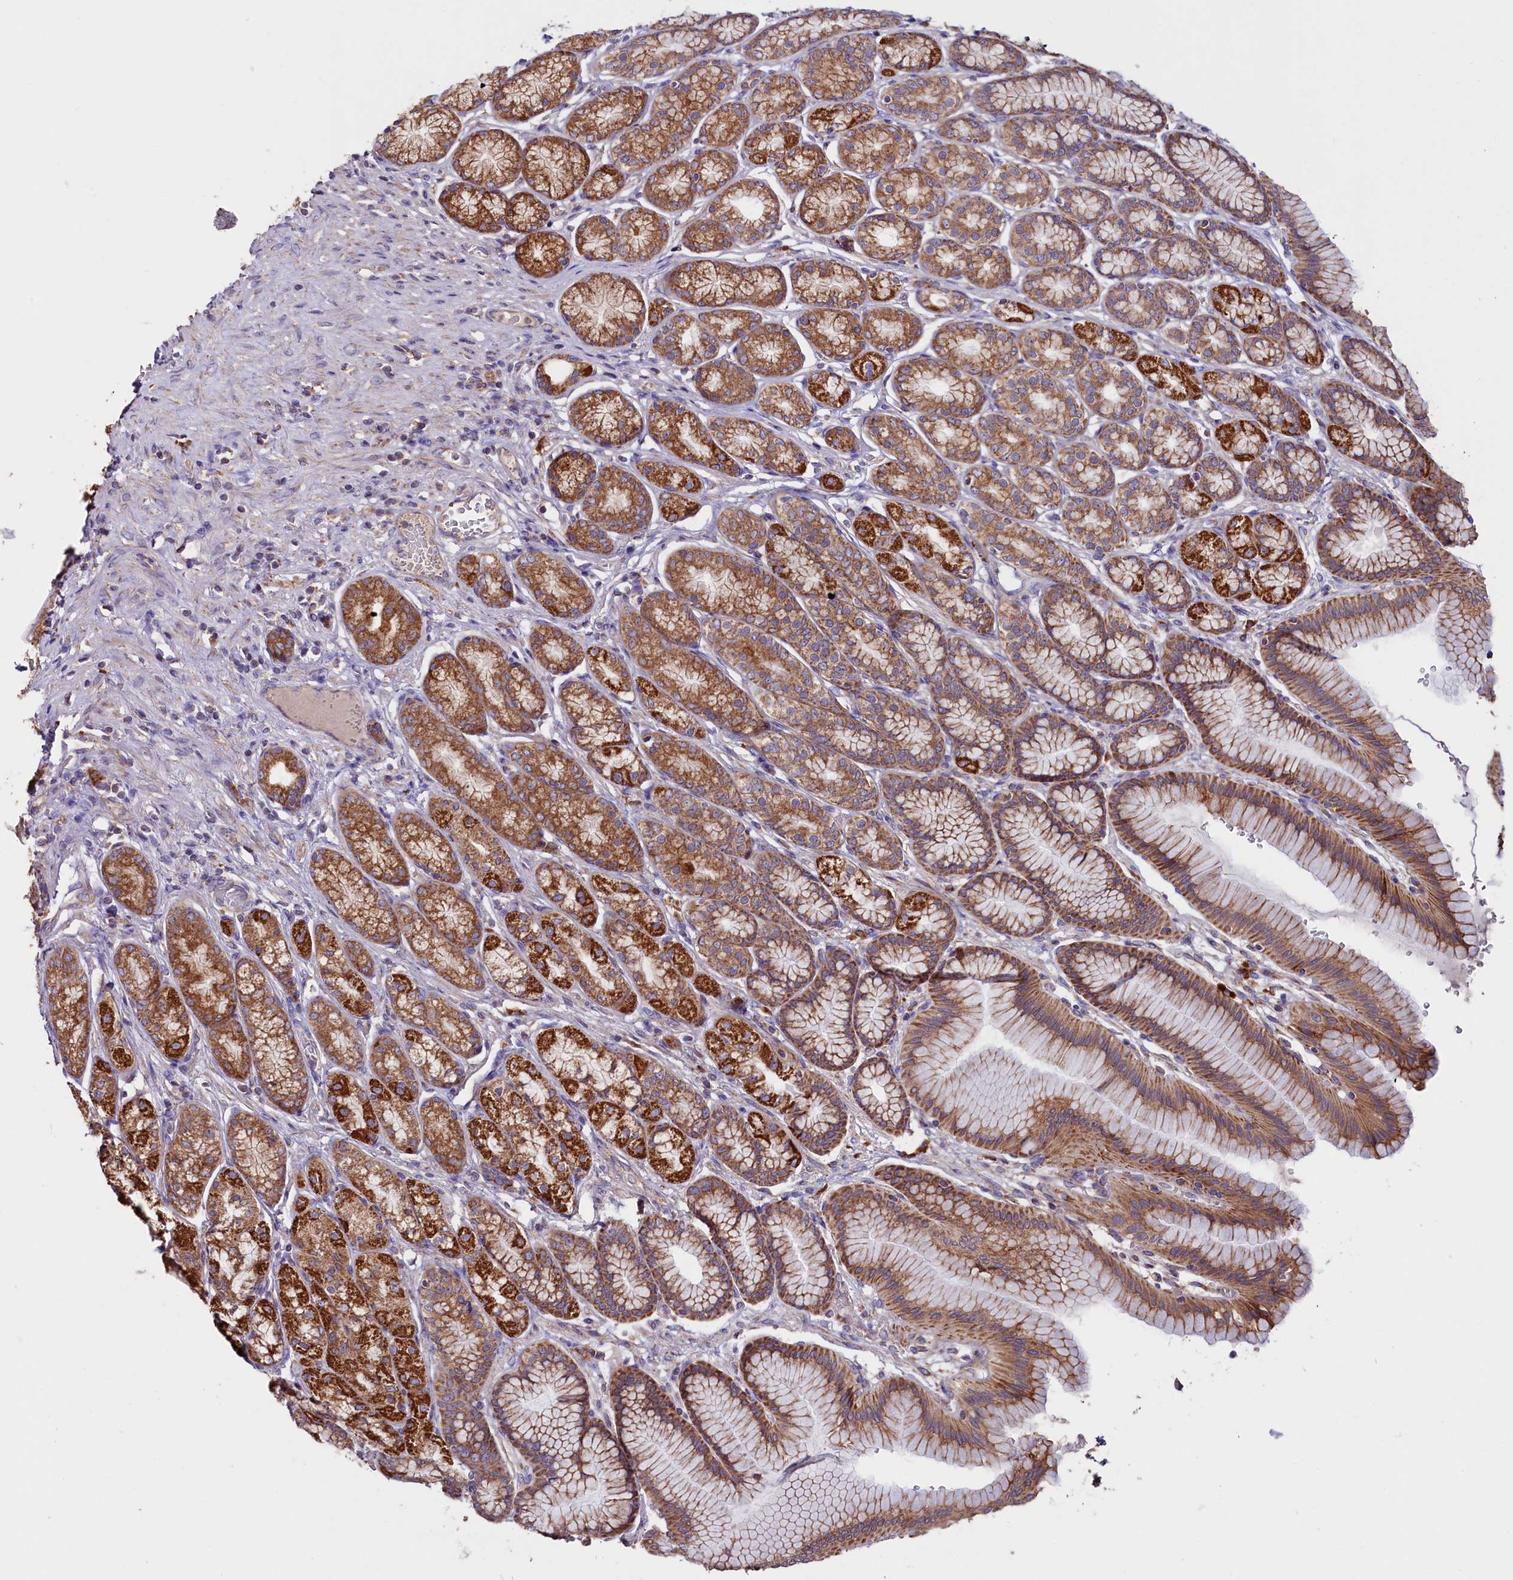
{"staining": {"intensity": "strong", "quantity": ">75%", "location": "cytoplasmic/membranous"}, "tissue": "stomach", "cell_type": "Glandular cells", "image_type": "normal", "snomed": [{"axis": "morphology", "description": "Normal tissue, NOS"}, {"axis": "morphology", "description": "Adenocarcinoma, NOS"}, {"axis": "morphology", "description": "Adenocarcinoma, High grade"}, {"axis": "topography", "description": "Stomach, upper"}, {"axis": "topography", "description": "Stomach"}], "caption": "Glandular cells exhibit strong cytoplasmic/membranous expression in approximately >75% of cells in benign stomach.", "gene": "ZSWIM1", "patient": {"sex": "female", "age": 65}}